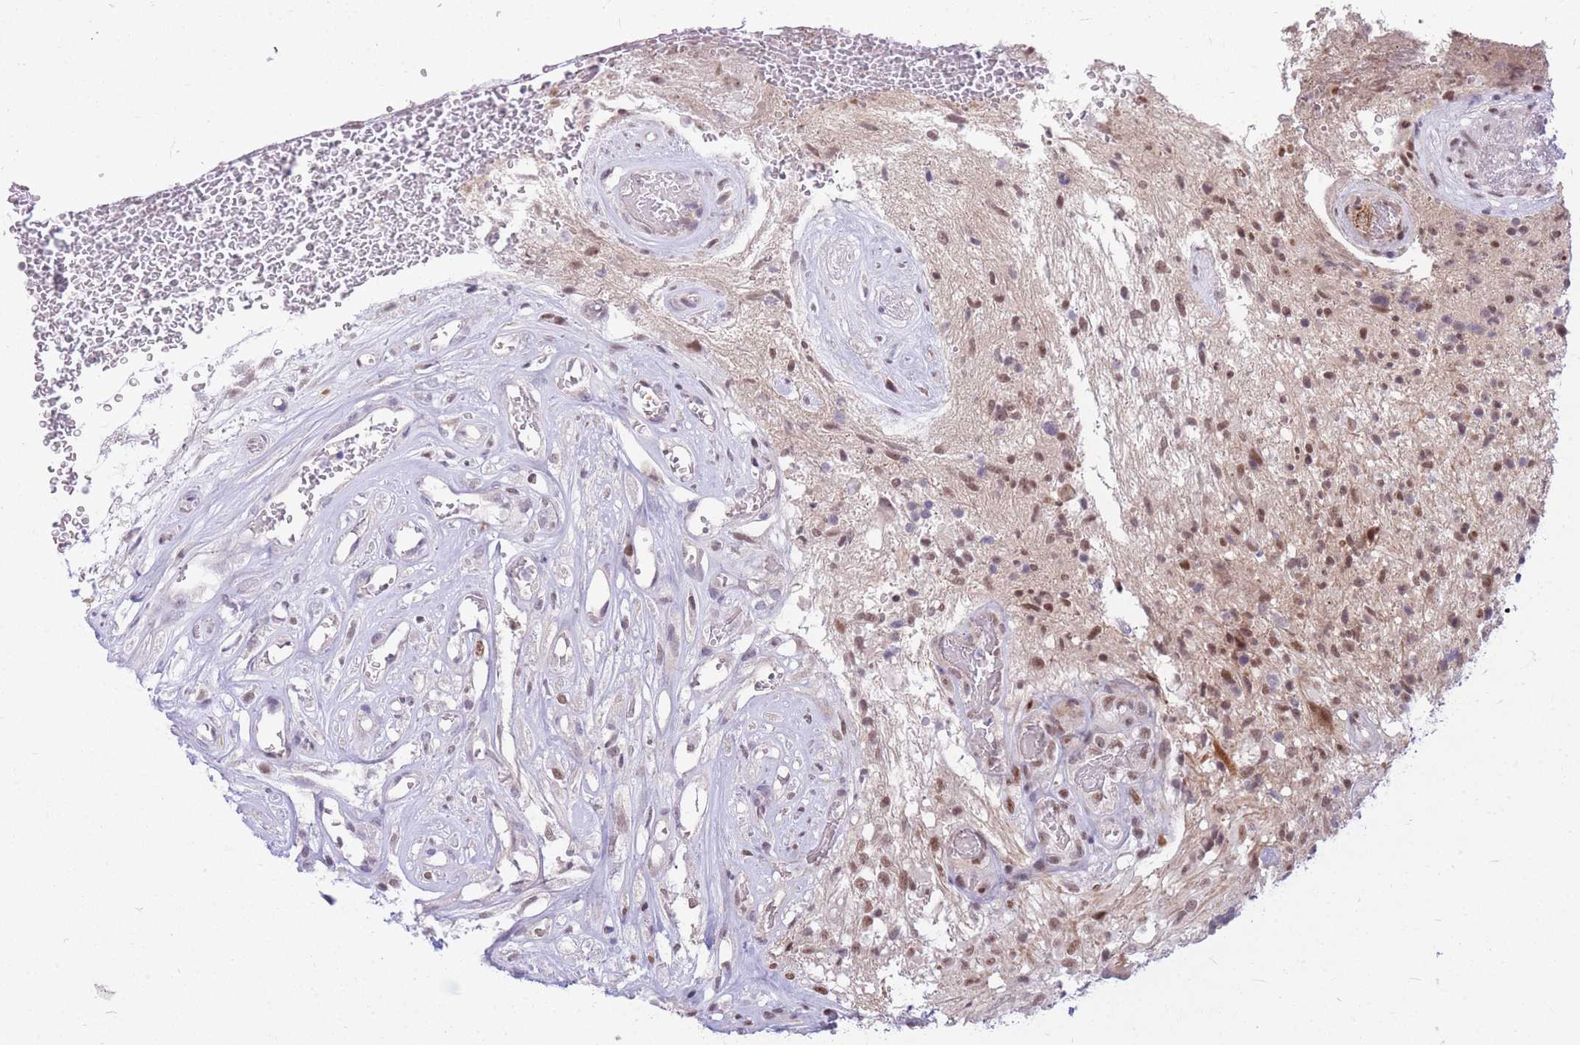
{"staining": {"intensity": "moderate", "quantity": ">75%", "location": "nuclear"}, "tissue": "glioma", "cell_type": "Tumor cells", "image_type": "cancer", "snomed": [{"axis": "morphology", "description": "Glioma, malignant, High grade"}, {"axis": "topography", "description": "Brain"}], "caption": "A high-resolution image shows immunohistochemistry (IHC) staining of glioma, which displays moderate nuclear positivity in about >75% of tumor cells.", "gene": "ERCC2", "patient": {"sex": "male", "age": 56}}